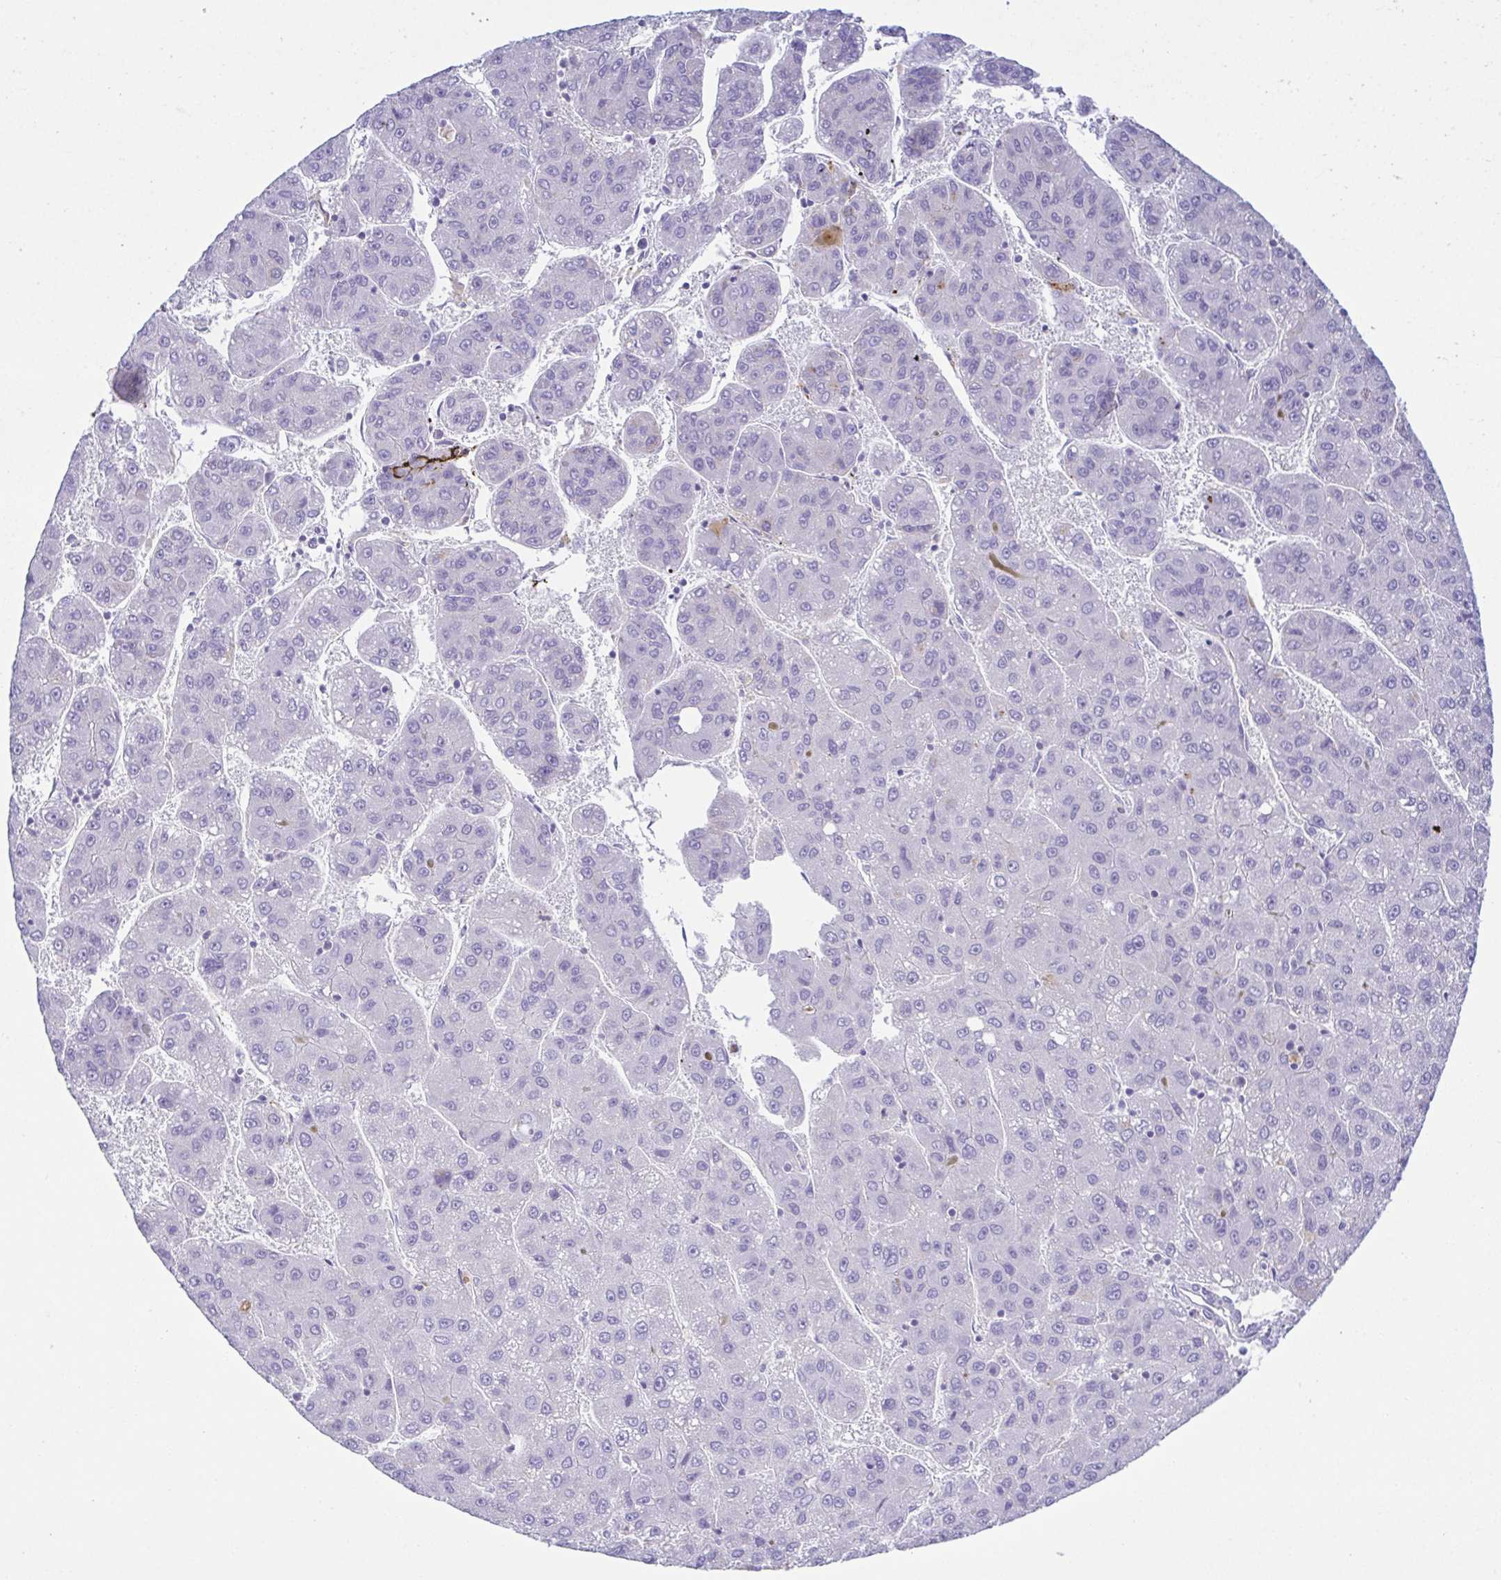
{"staining": {"intensity": "negative", "quantity": "none", "location": "none"}, "tissue": "liver cancer", "cell_type": "Tumor cells", "image_type": "cancer", "snomed": [{"axis": "morphology", "description": "Carcinoma, Hepatocellular, NOS"}, {"axis": "topography", "description": "Liver"}], "caption": "DAB (3,3'-diaminobenzidine) immunohistochemical staining of human liver cancer (hepatocellular carcinoma) demonstrates no significant expression in tumor cells. The staining is performed using DAB (3,3'-diaminobenzidine) brown chromogen with nuclei counter-stained in using hematoxylin.", "gene": "PGLYRP1", "patient": {"sex": "female", "age": 82}}